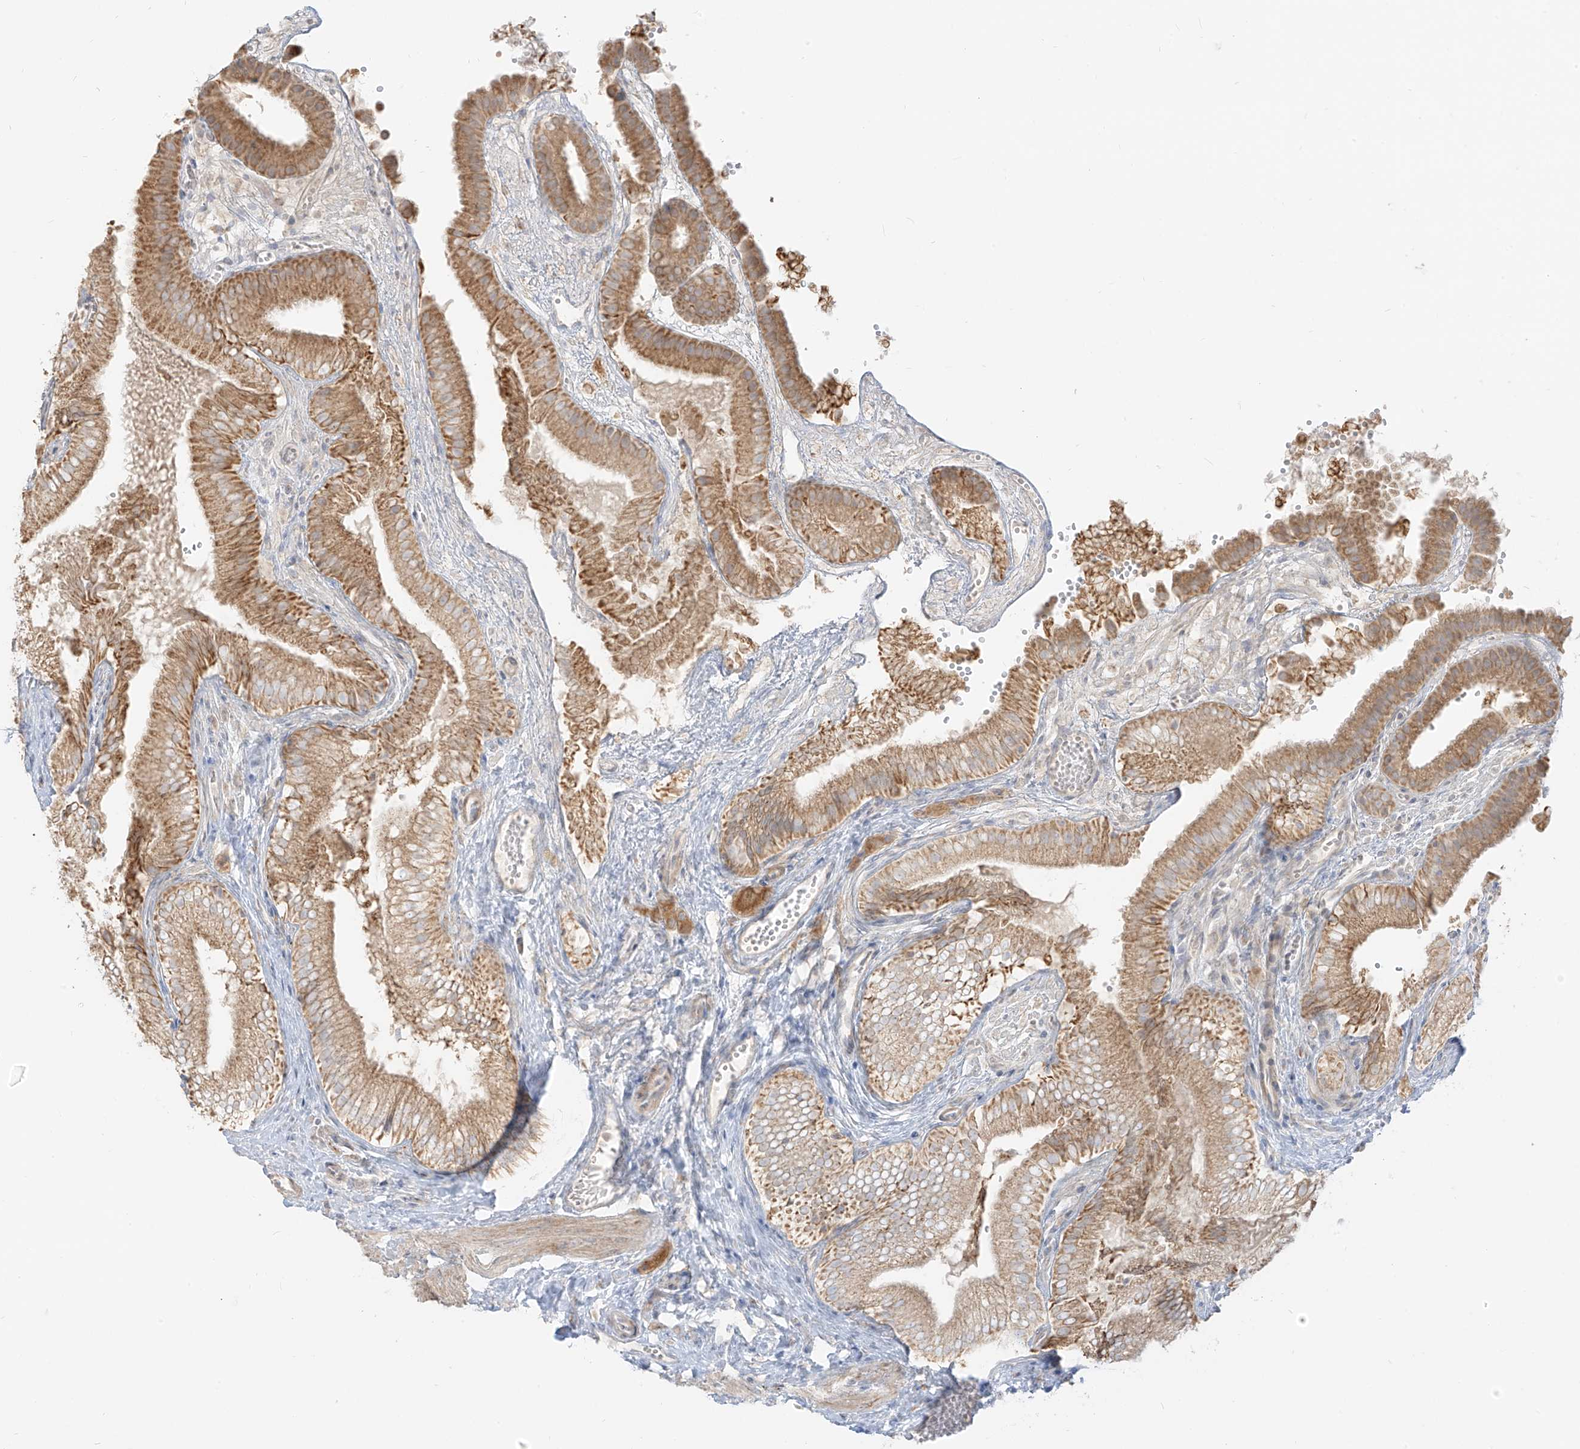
{"staining": {"intensity": "moderate", "quantity": ">75%", "location": "cytoplasmic/membranous"}, "tissue": "gallbladder", "cell_type": "Glandular cells", "image_type": "normal", "snomed": [{"axis": "morphology", "description": "Normal tissue, NOS"}, {"axis": "topography", "description": "Gallbladder"}], "caption": "Immunohistochemistry photomicrograph of unremarkable gallbladder: human gallbladder stained using immunohistochemistry (IHC) displays medium levels of moderate protein expression localized specifically in the cytoplasmic/membranous of glandular cells, appearing as a cytoplasmic/membranous brown color.", "gene": "ZIM3", "patient": {"sex": "female", "age": 30}}